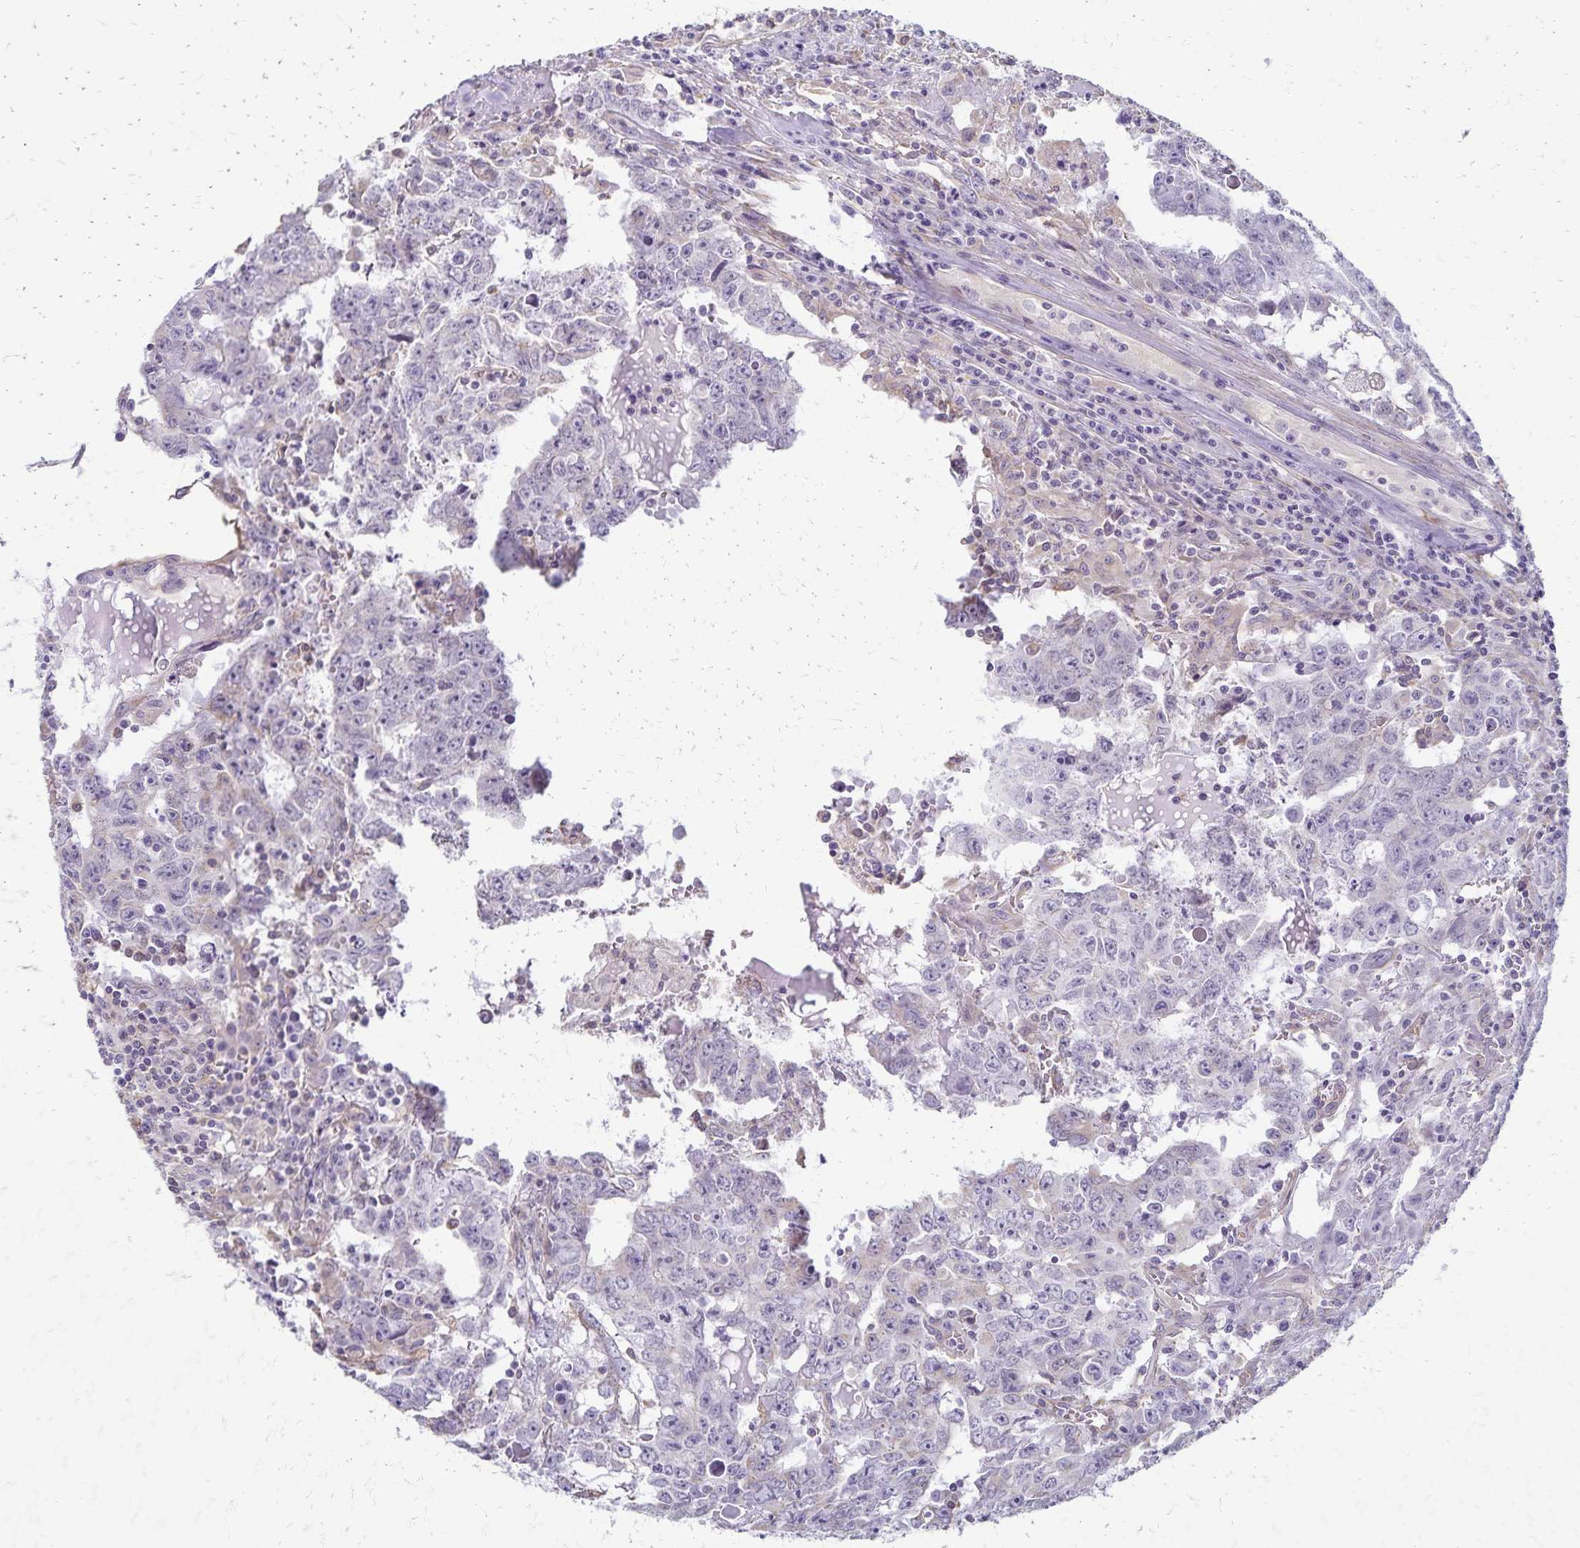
{"staining": {"intensity": "negative", "quantity": "none", "location": "none"}, "tissue": "testis cancer", "cell_type": "Tumor cells", "image_type": "cancer", "snomed": [{"axis": "morphology", "description": "Carcinoma, Embryonal, NOS"}, {"axis": "topography", "description": "Testis"}], "caption": "Tumor cells are negative for brown protein staining in embryonal carcinoma (testis).", "gene": "KISS1", "patient": {"sex": "male", "age": 22}}